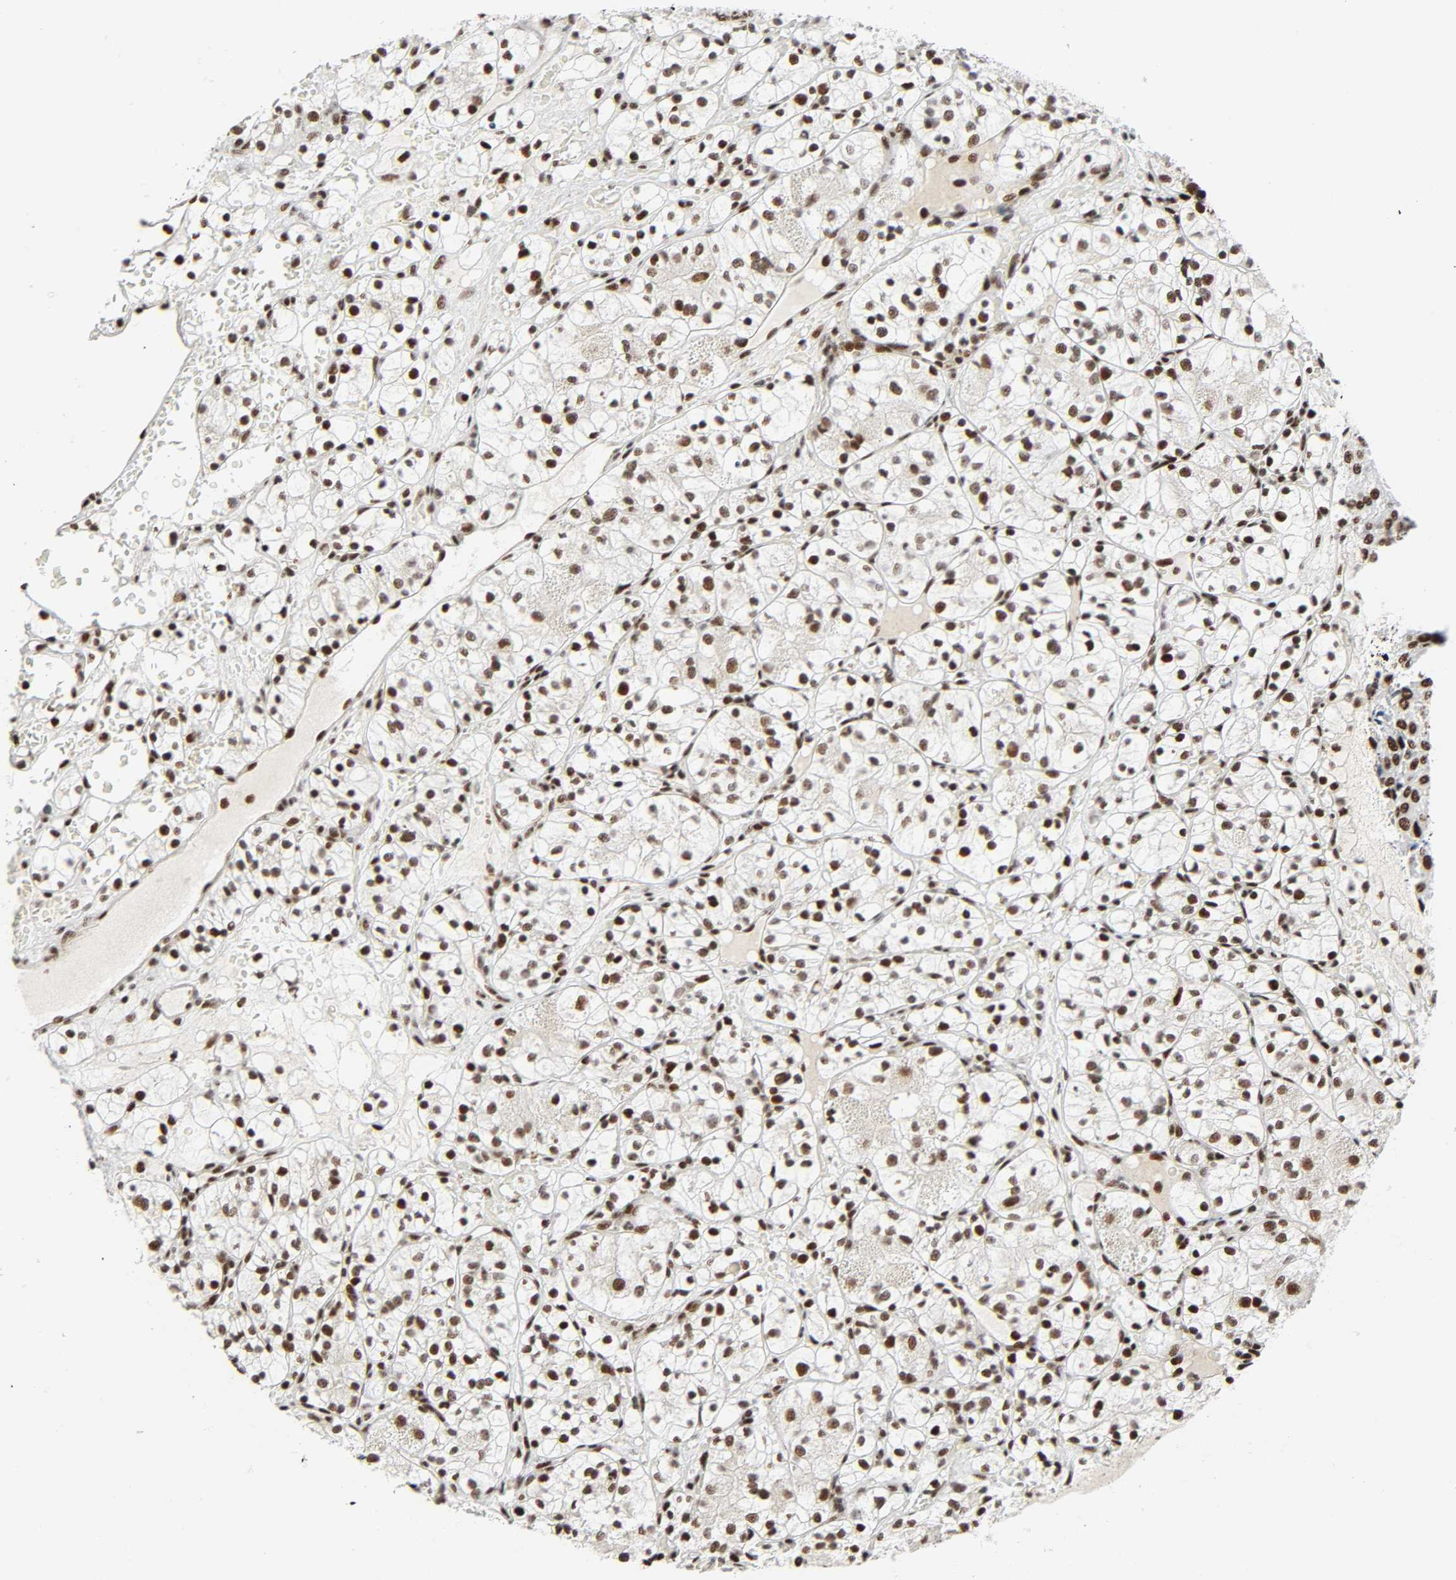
{"staining": {"intensity": "strong", "quantity": ">75%", "location": "nuclear"}, "tissue": "renal cancer", "cell_type": "Tumor cells", "image_type": "cancer", "snomed": [{"axis": "morphology", "description": "Adenocarcinoma, NOS"}, {"axis": "topography", "description": "Kidney"}], "caption": "Immunohistochemical staining of renal adenocarcinoma shows high levels of strong nuclear protein expression in about >75% of tumor cells.", "gene": "CDK9", "patient": {"sex": "female", "age": 60}}